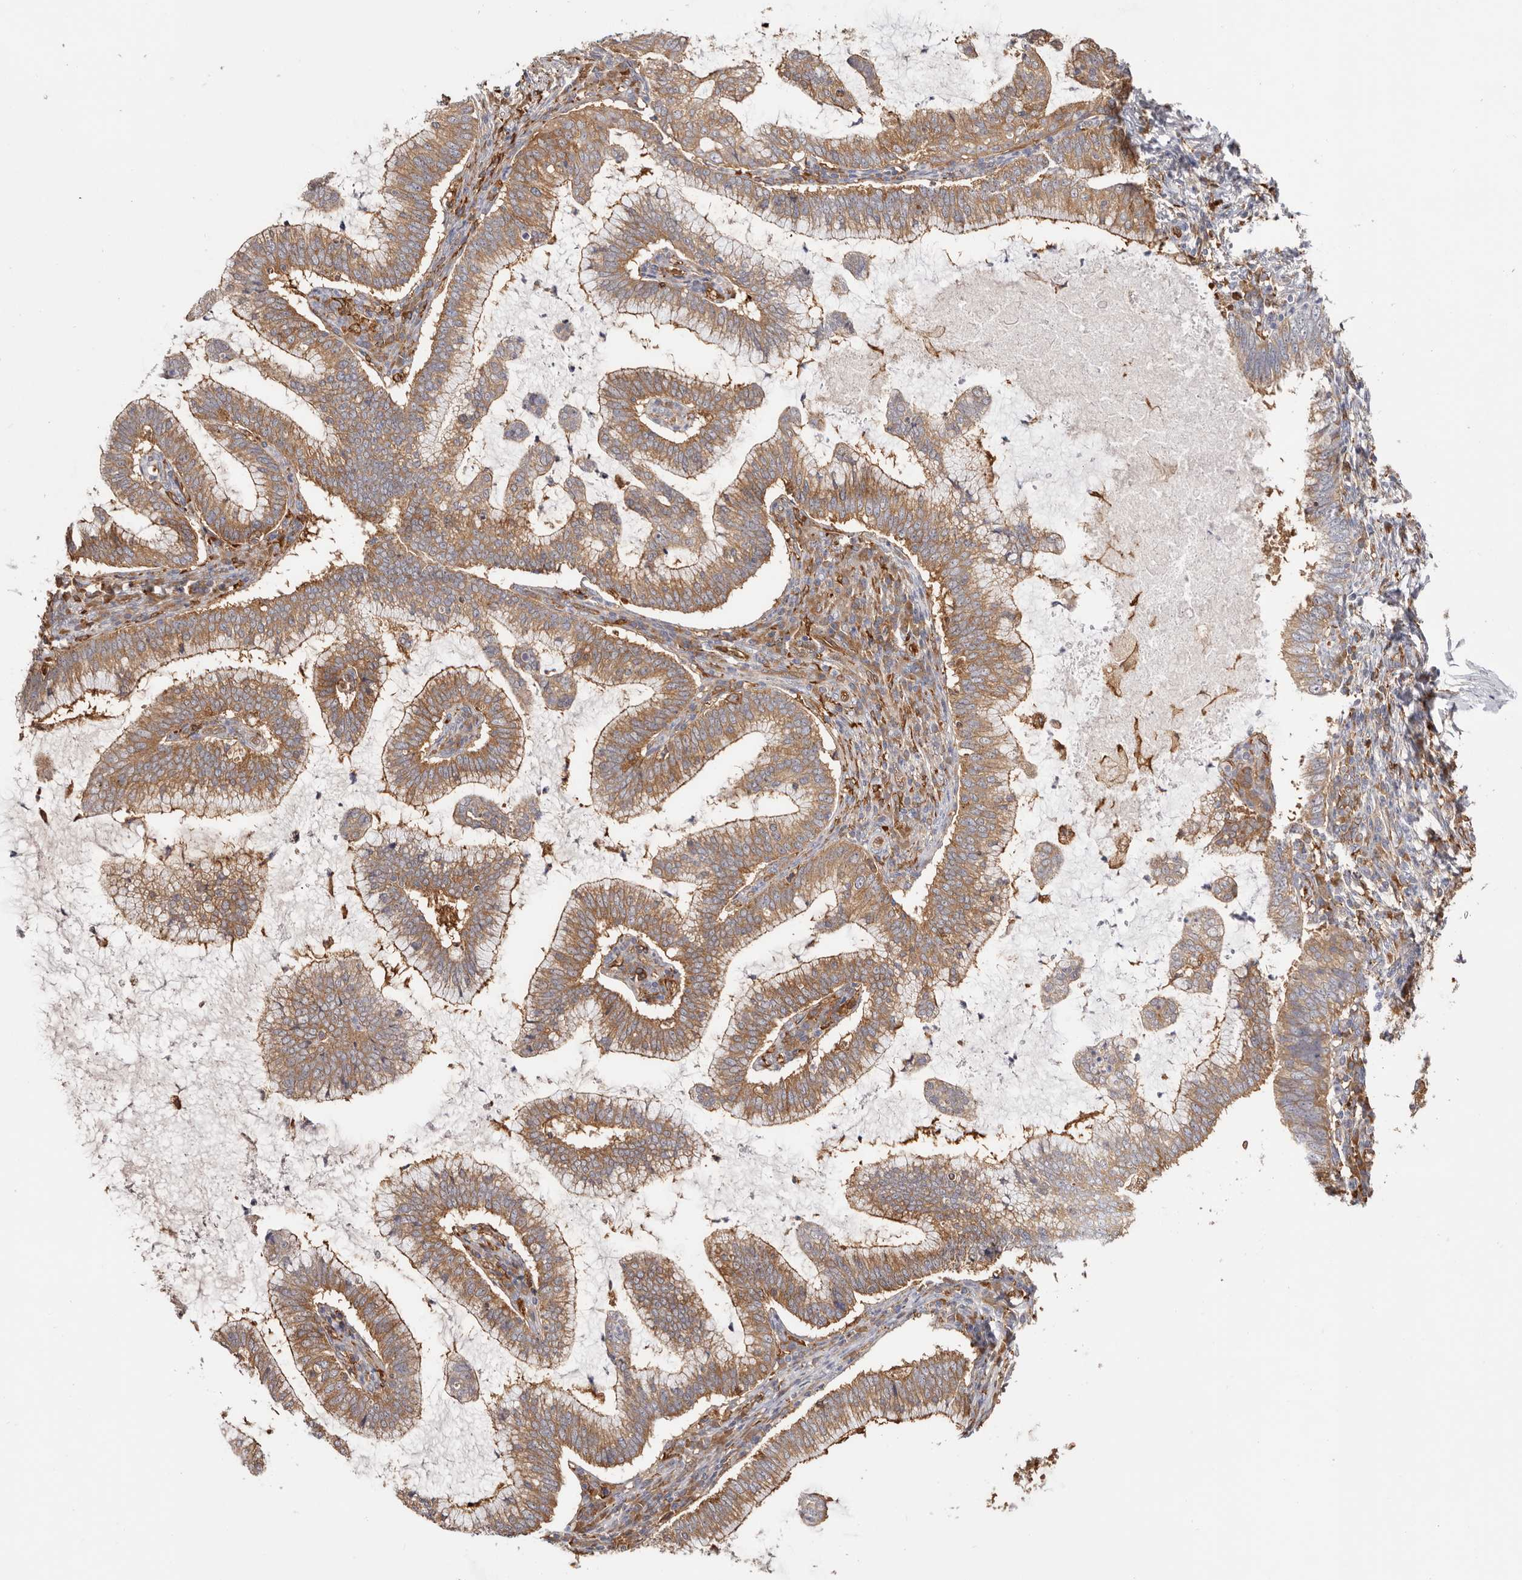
{"staining": {"intensity": "moderate", "quantity": ">75%", "location": "cytoplasmic/membranous"}, "tissue": "cervical cancer", "cell_type": "Tumor cells", "image_type": "cancer", "snomed": [{"axis": "morphology", "description": "Adenocarcinoma, NOS"}, {"axis": "topography", "description": "Cervix"}], "caption": "IHC of human cervical adenocarcinoma reveals medium levels of moderate cytoplasmic/membranous staining in approximately >75% of tumor cells.", "gene": "LAP3", "patient": {"sex": "female", "age": 36}}